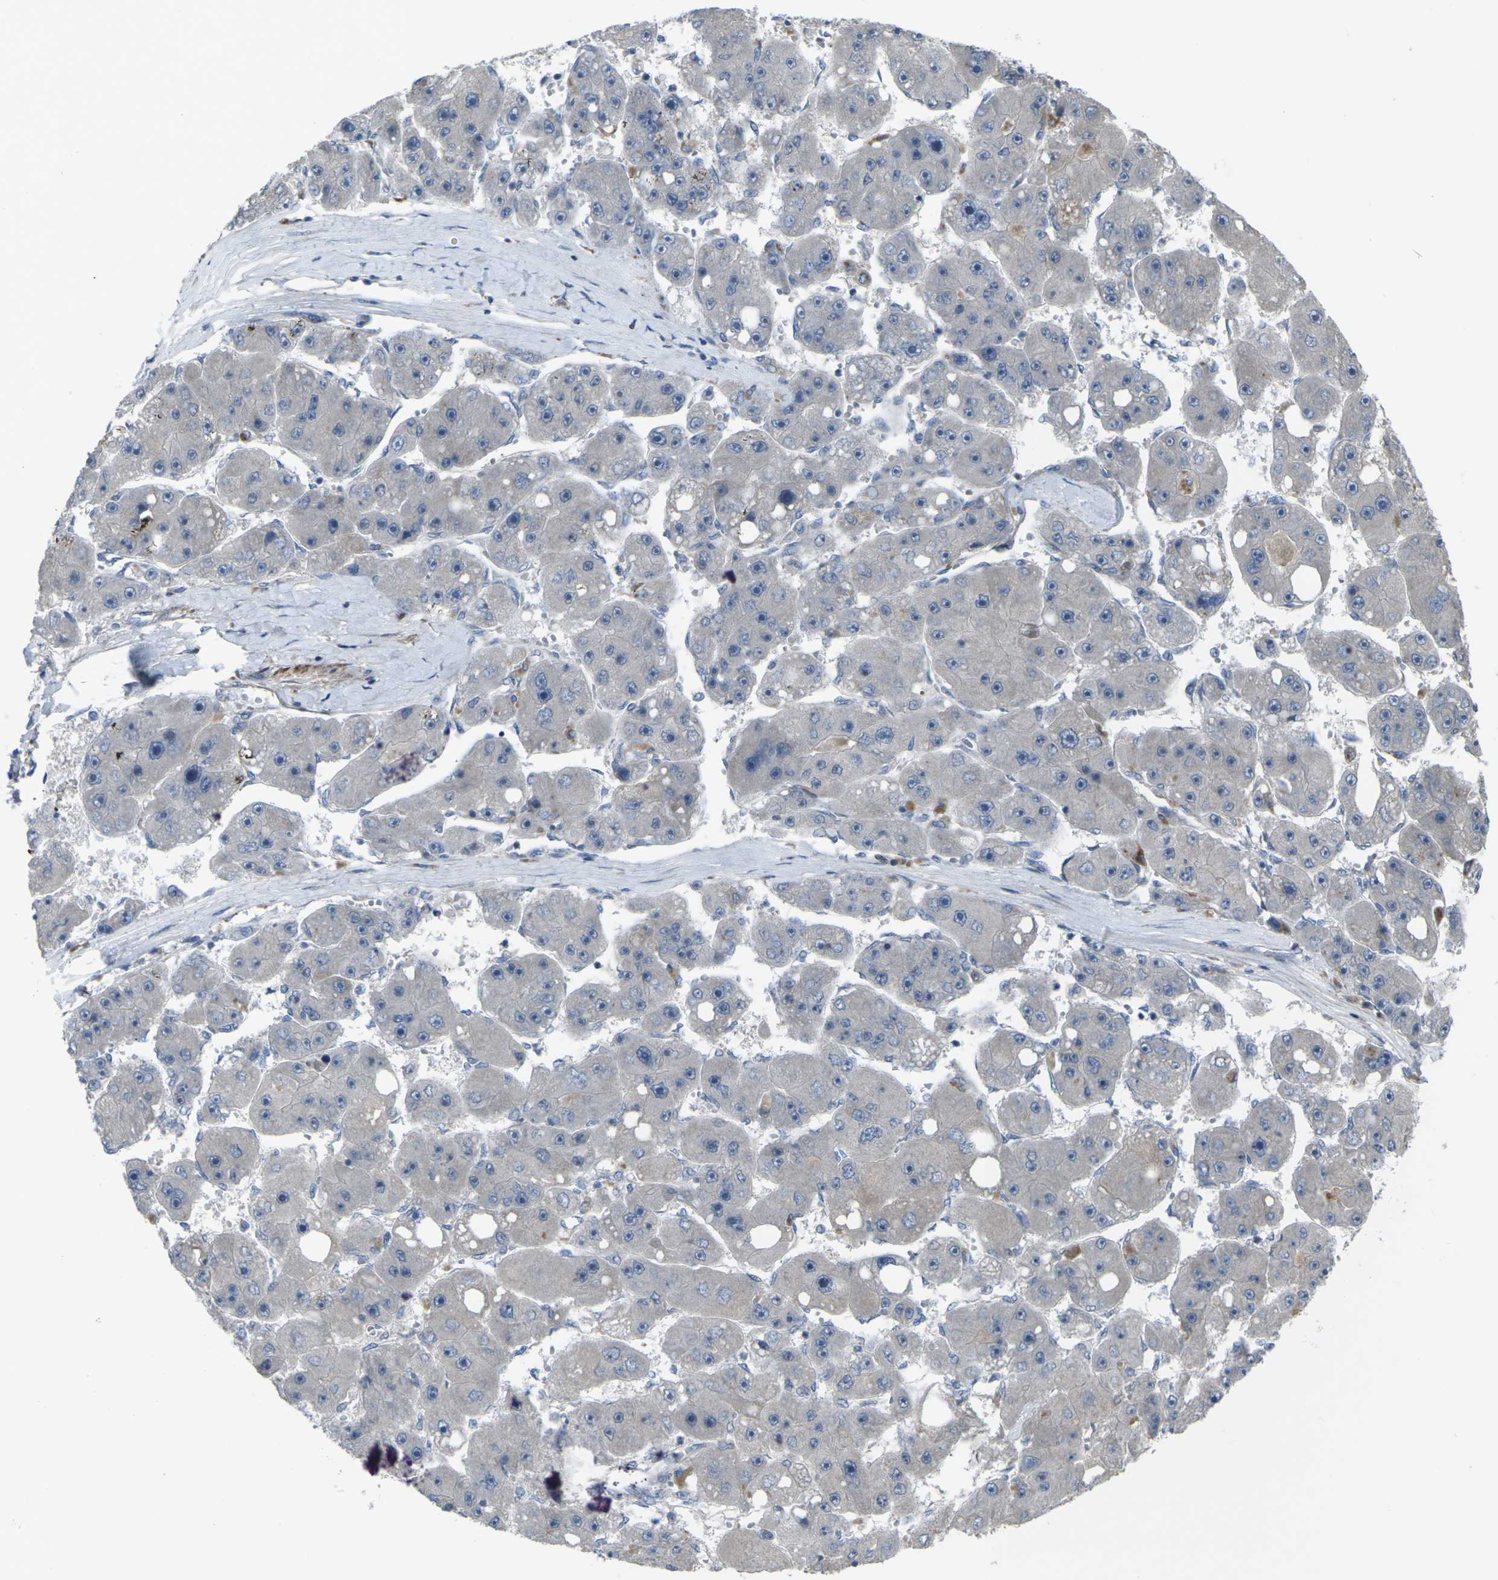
{"staining": {"intensity": "negative", "quantity": "none", "location": "none"}, "tissue": "liver cancer", "cell_type": "Tumor cells", "image_type": "cancer", "snomed": [{"axis": "morphology", "description": "Carcinoma, Hepatocellular, NOS"}, {"axis": "topography", "description": "Liver"}], "caption": "Protein analysis of liver cancer demonstrates no significant positivity in tumor cells.", "gene": "CCR10", "patient": {"sex": "female", "age": 61}}